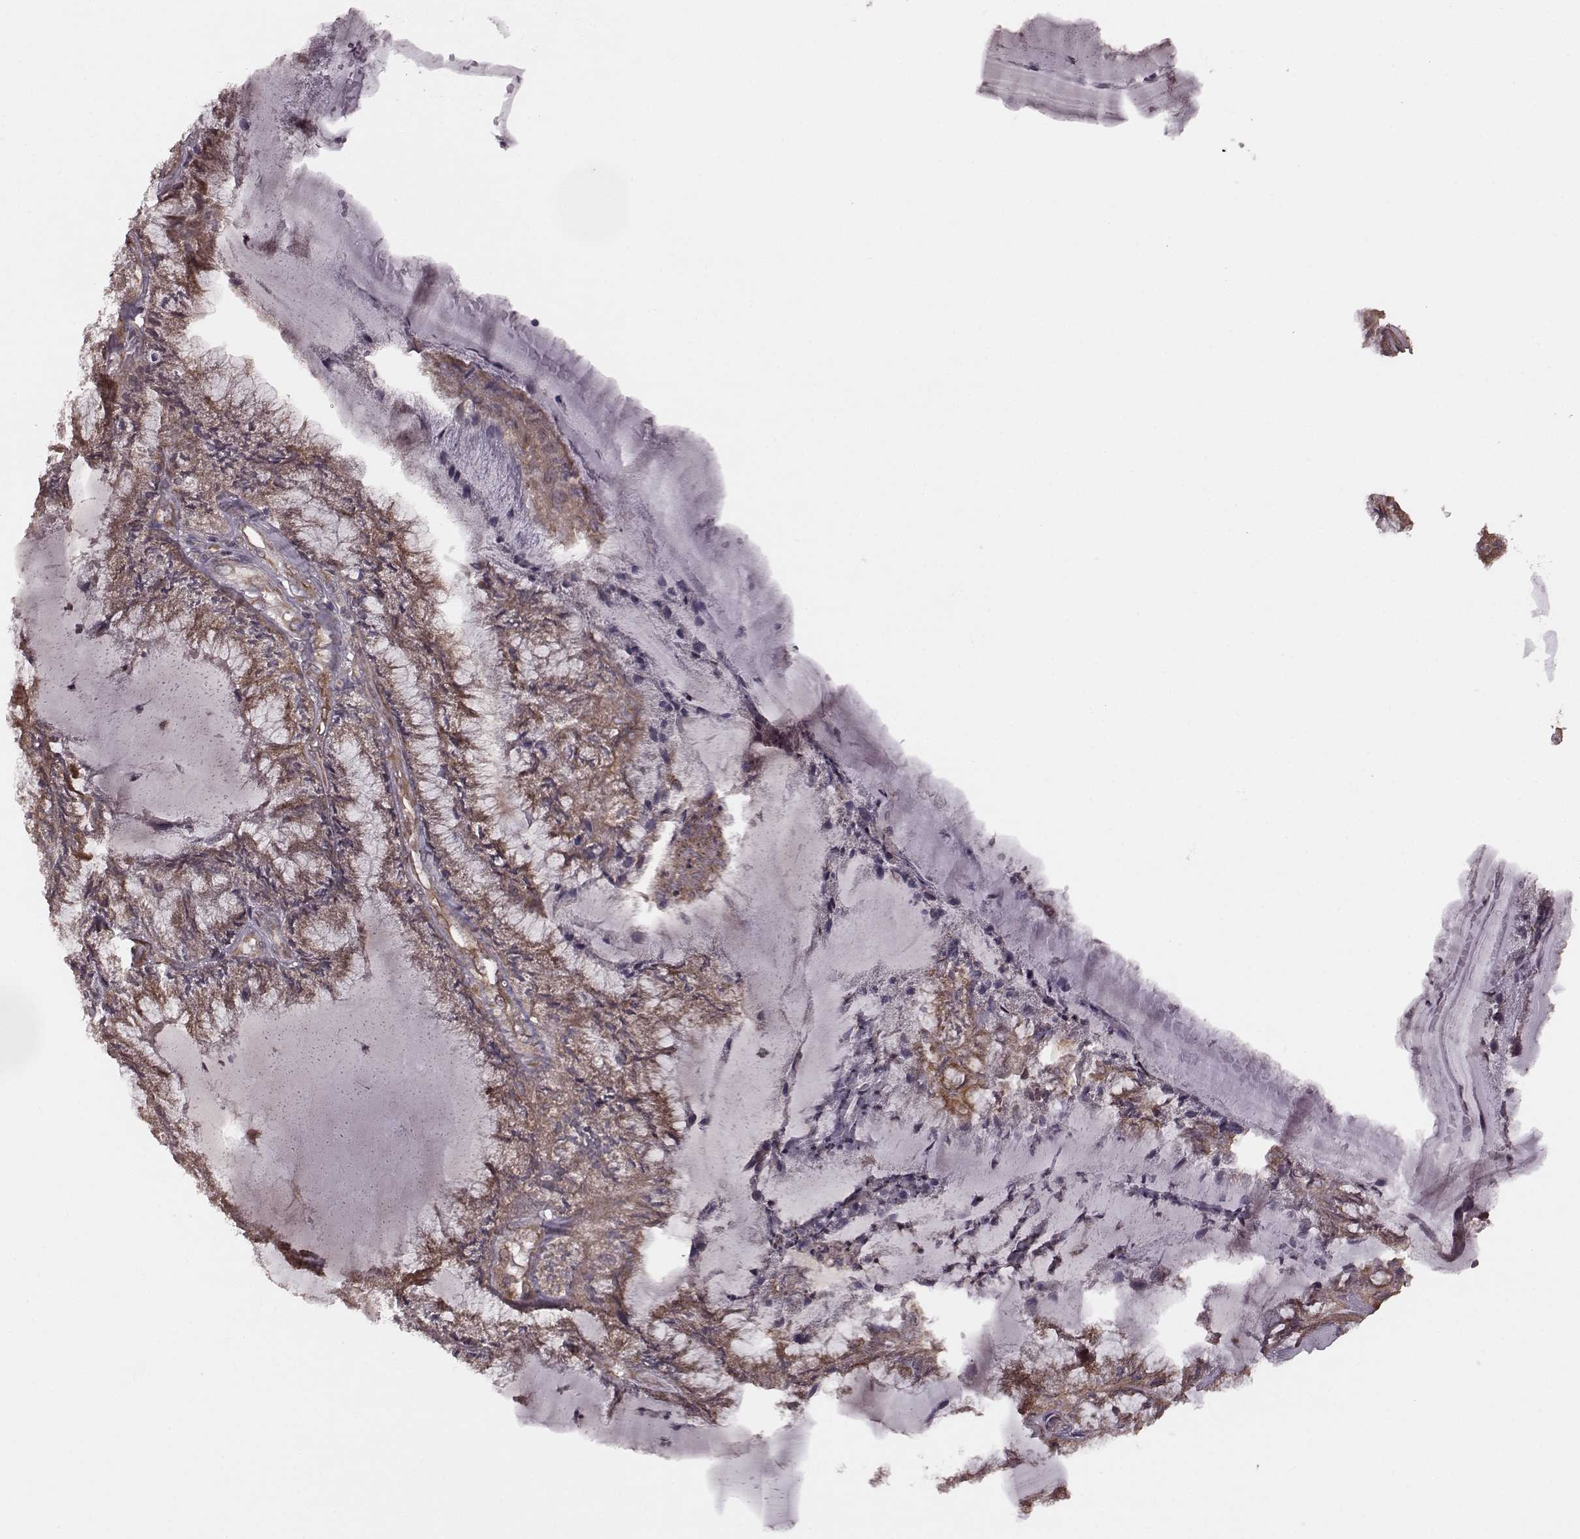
{"staining": {"intensity": "moderate", "quantity": ">75%", "location": "cytoplasmic/membranous"}, "tissue": "endometrial cancer", "cell_type": "Tumor cells", "image_type": "cancer", "snomed": [{"axis": "morphology", "description": "Carcinoma, NOS"}, {"axis": "topography", "description": "Endometrium"}], "caption": "A photomicrograph of endometrial carcinoma stained for a protein shows moderate cytoplasmic/membranous brown staining in tumor cells. (DAB (3,3'-diaminobenzidine) IHC with brightfield microscopy, high magnification).", "gene": "AGPAT1", "patient": {"sex": "female", "age": 62}}